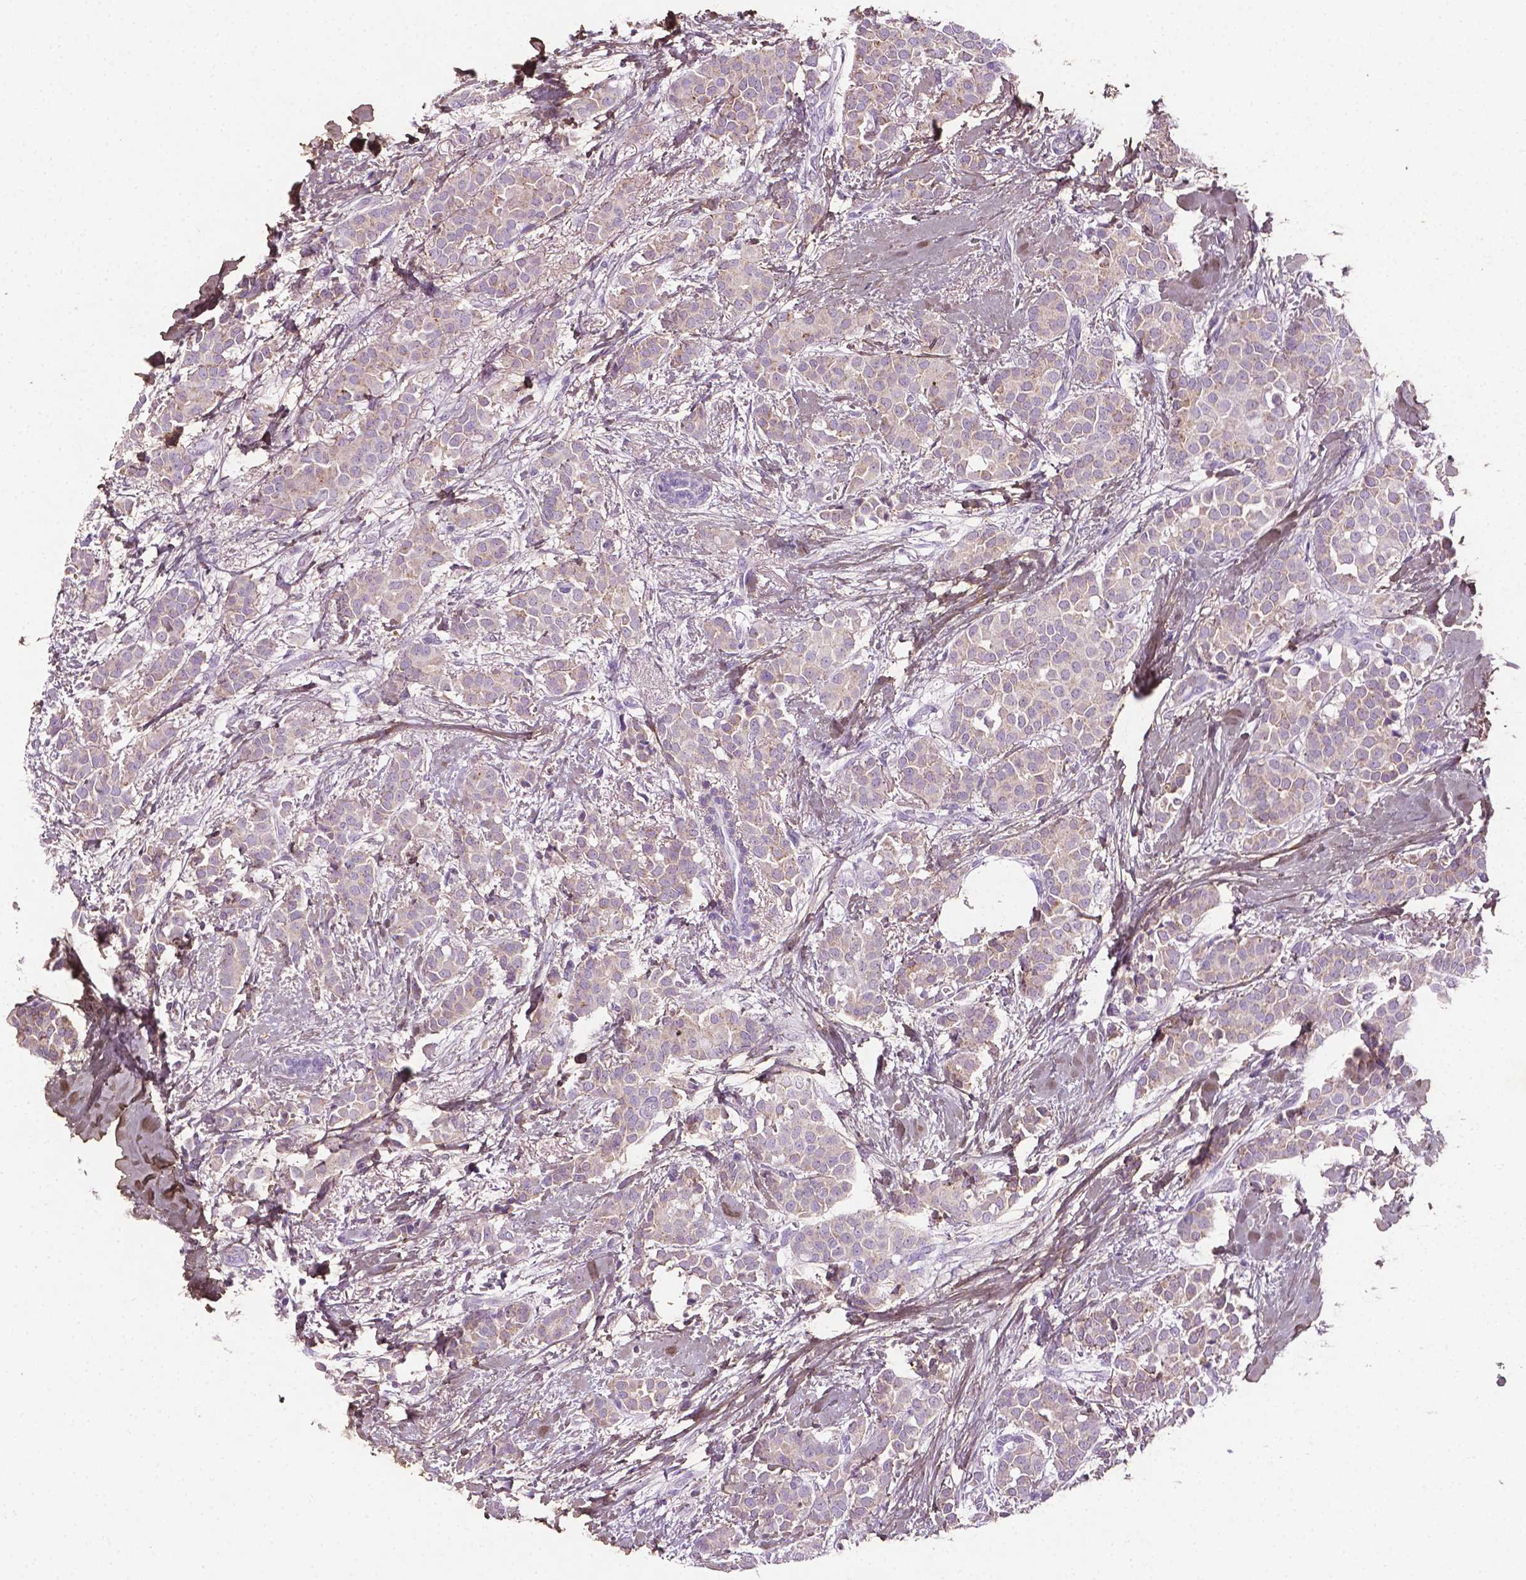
{"staining": {"intensity": "negative", "quantity": "none", "location": "none"}, "tissue": "breast cancer", "cell_type": "Tumor cells", "image_type": "cancer", "snomed": [{"axis": "morphology", "description": "Duct carcinoma"}, {"axis": "topography", "description": "Breast"}], "caption": "DAB (3,3'-diaminobenzidine) immunohistochemical staining of human infiltrating ductal carcinoma (breast) displays no significant staining in tumor cells.", "gene": "DLG2", "patient": {"sex": "female", "age": 79}}